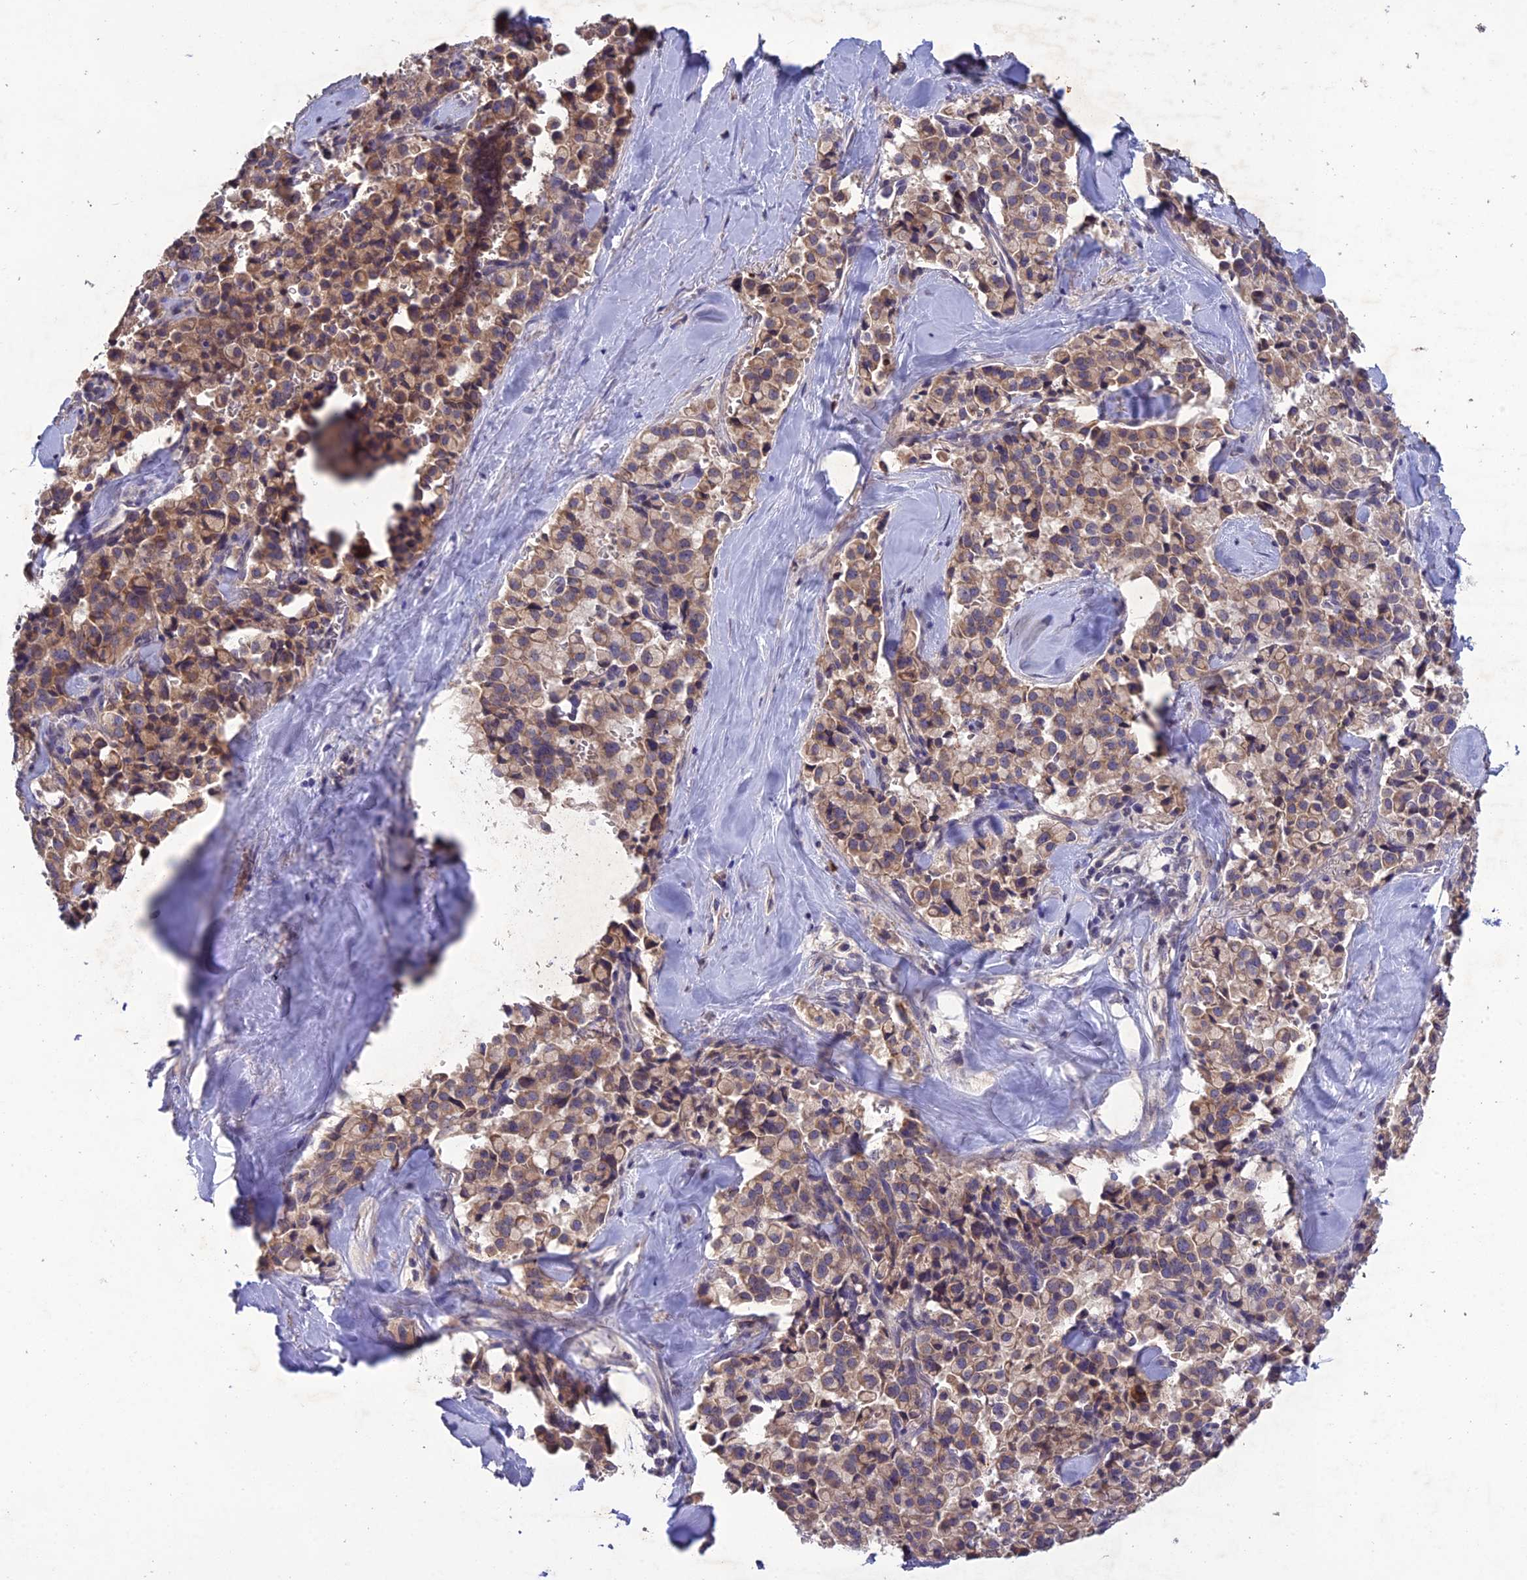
{"staining": {"intensity": "weak", "quantity": ">75%", "location": "cytoplasmic/membranous"}, "tissue": "pancreatic cancer", "cell_type": "Tumor cells", "image_type": "cancer", "snomed": [{"axis": "morphology", "description": "Adenocarcinoma, NOS"}, {"axis": "topography", "description": "Pancreas"}], "caption": "Tumor cells demonstrate low levels of weak cytoplasmic/membranous staining in about >75% of cells in adenocarcinoma (pancreatic).", "gene": "SLC39A13", "patient": {"sex": "male", "age": 65}}